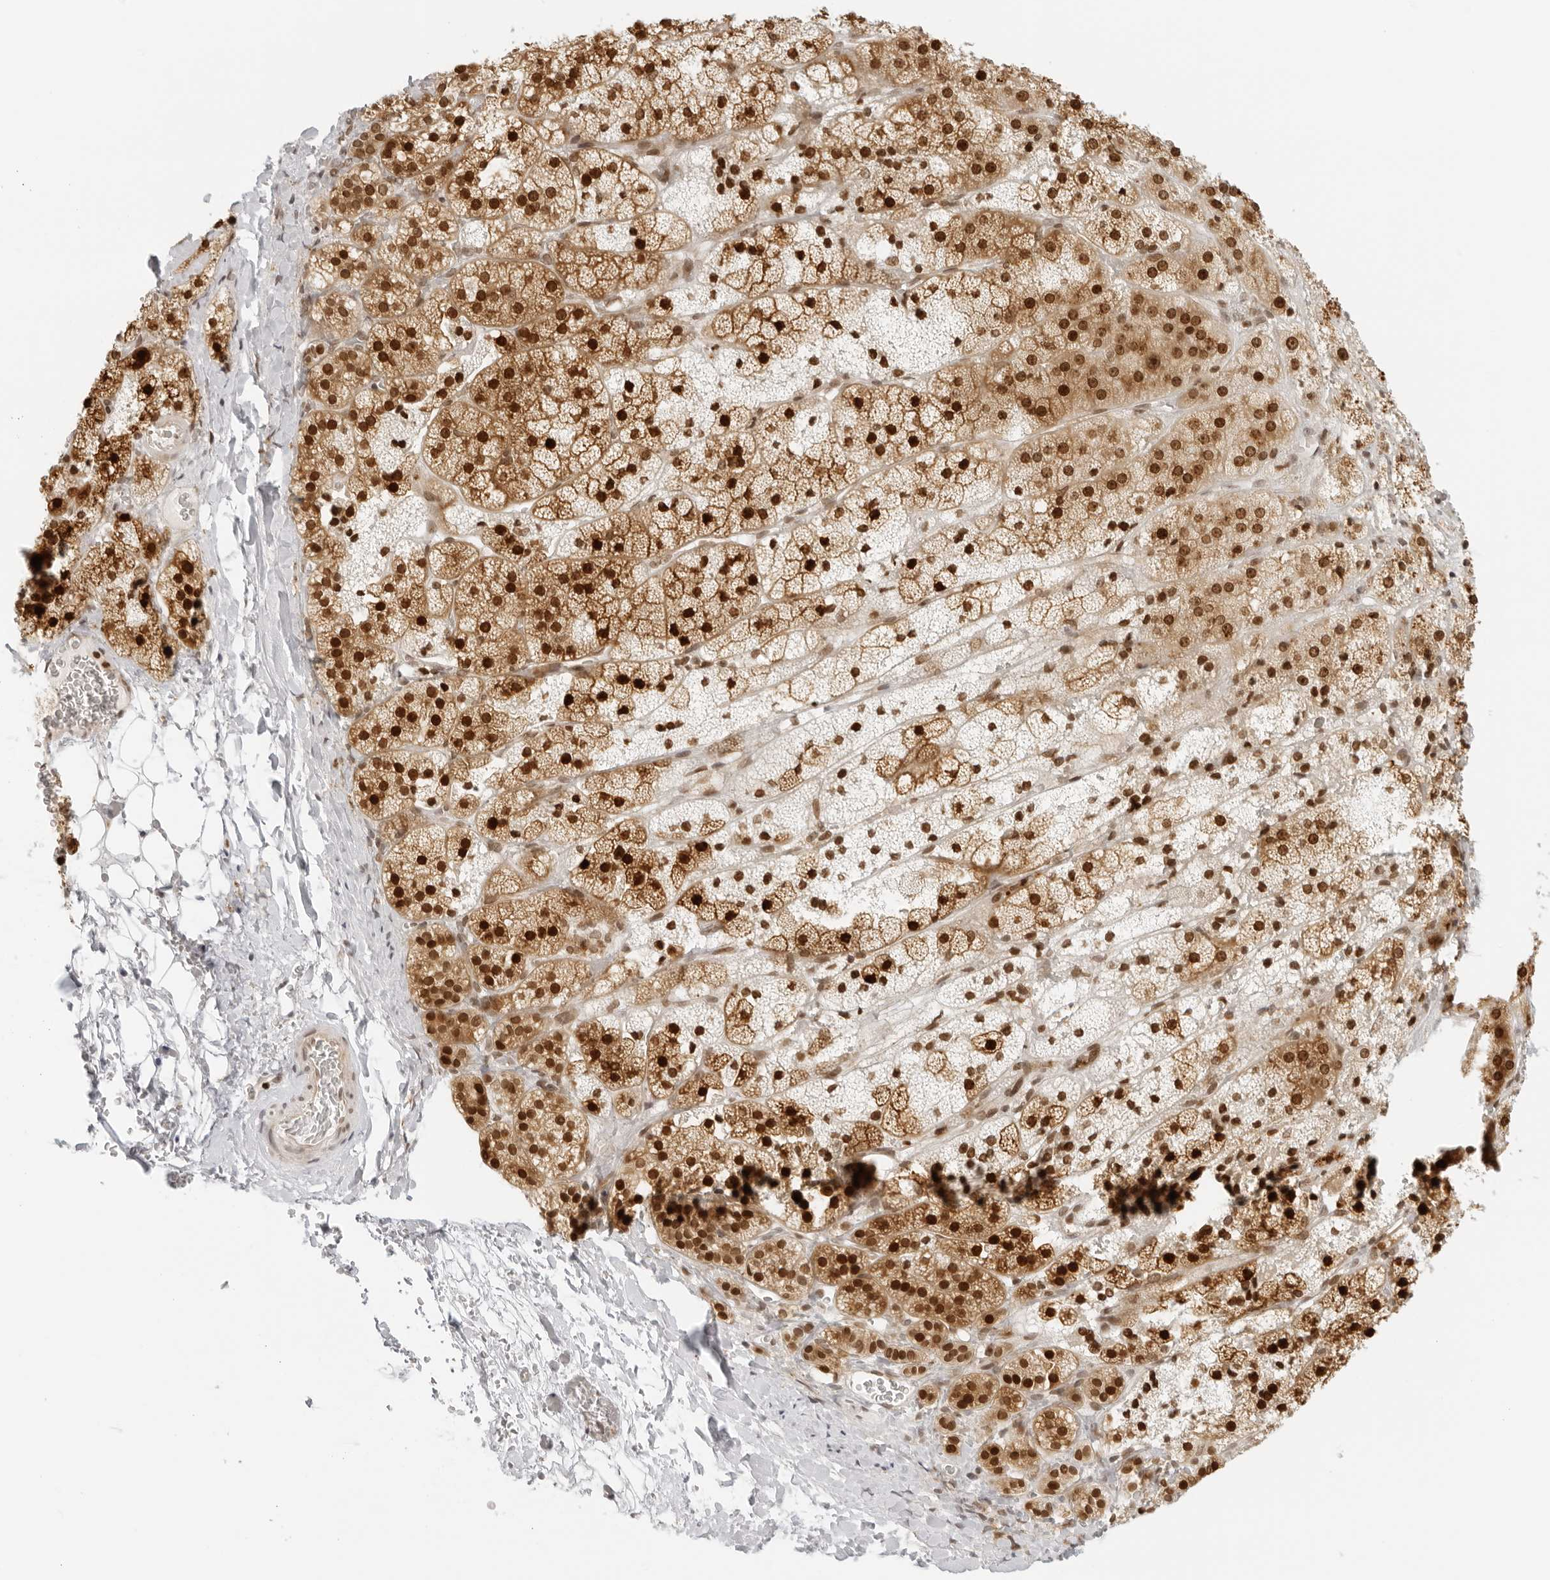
{"staining": {"intensity": "strong", "quantity": ">75%", "location": "cytoplasmic/membranous,nuclear"}, "tissue": "adrenal gland", "cell_type": "Glandular cells", "image_type": "normal", "snomed": [{"axis": "morphology", "description": "Normal tissue, NOS"}, {"axis": "topography", "description": "Adrenal gland"}], "caption": "Human adrenal gland stained for a protein (brown) exhibits strong cytoplasmic/membranous,nuclear positive expression in approximately >75% of glandular cells.", "gene": "RCC1", "patient": {"sex": "female", "age": 44}}